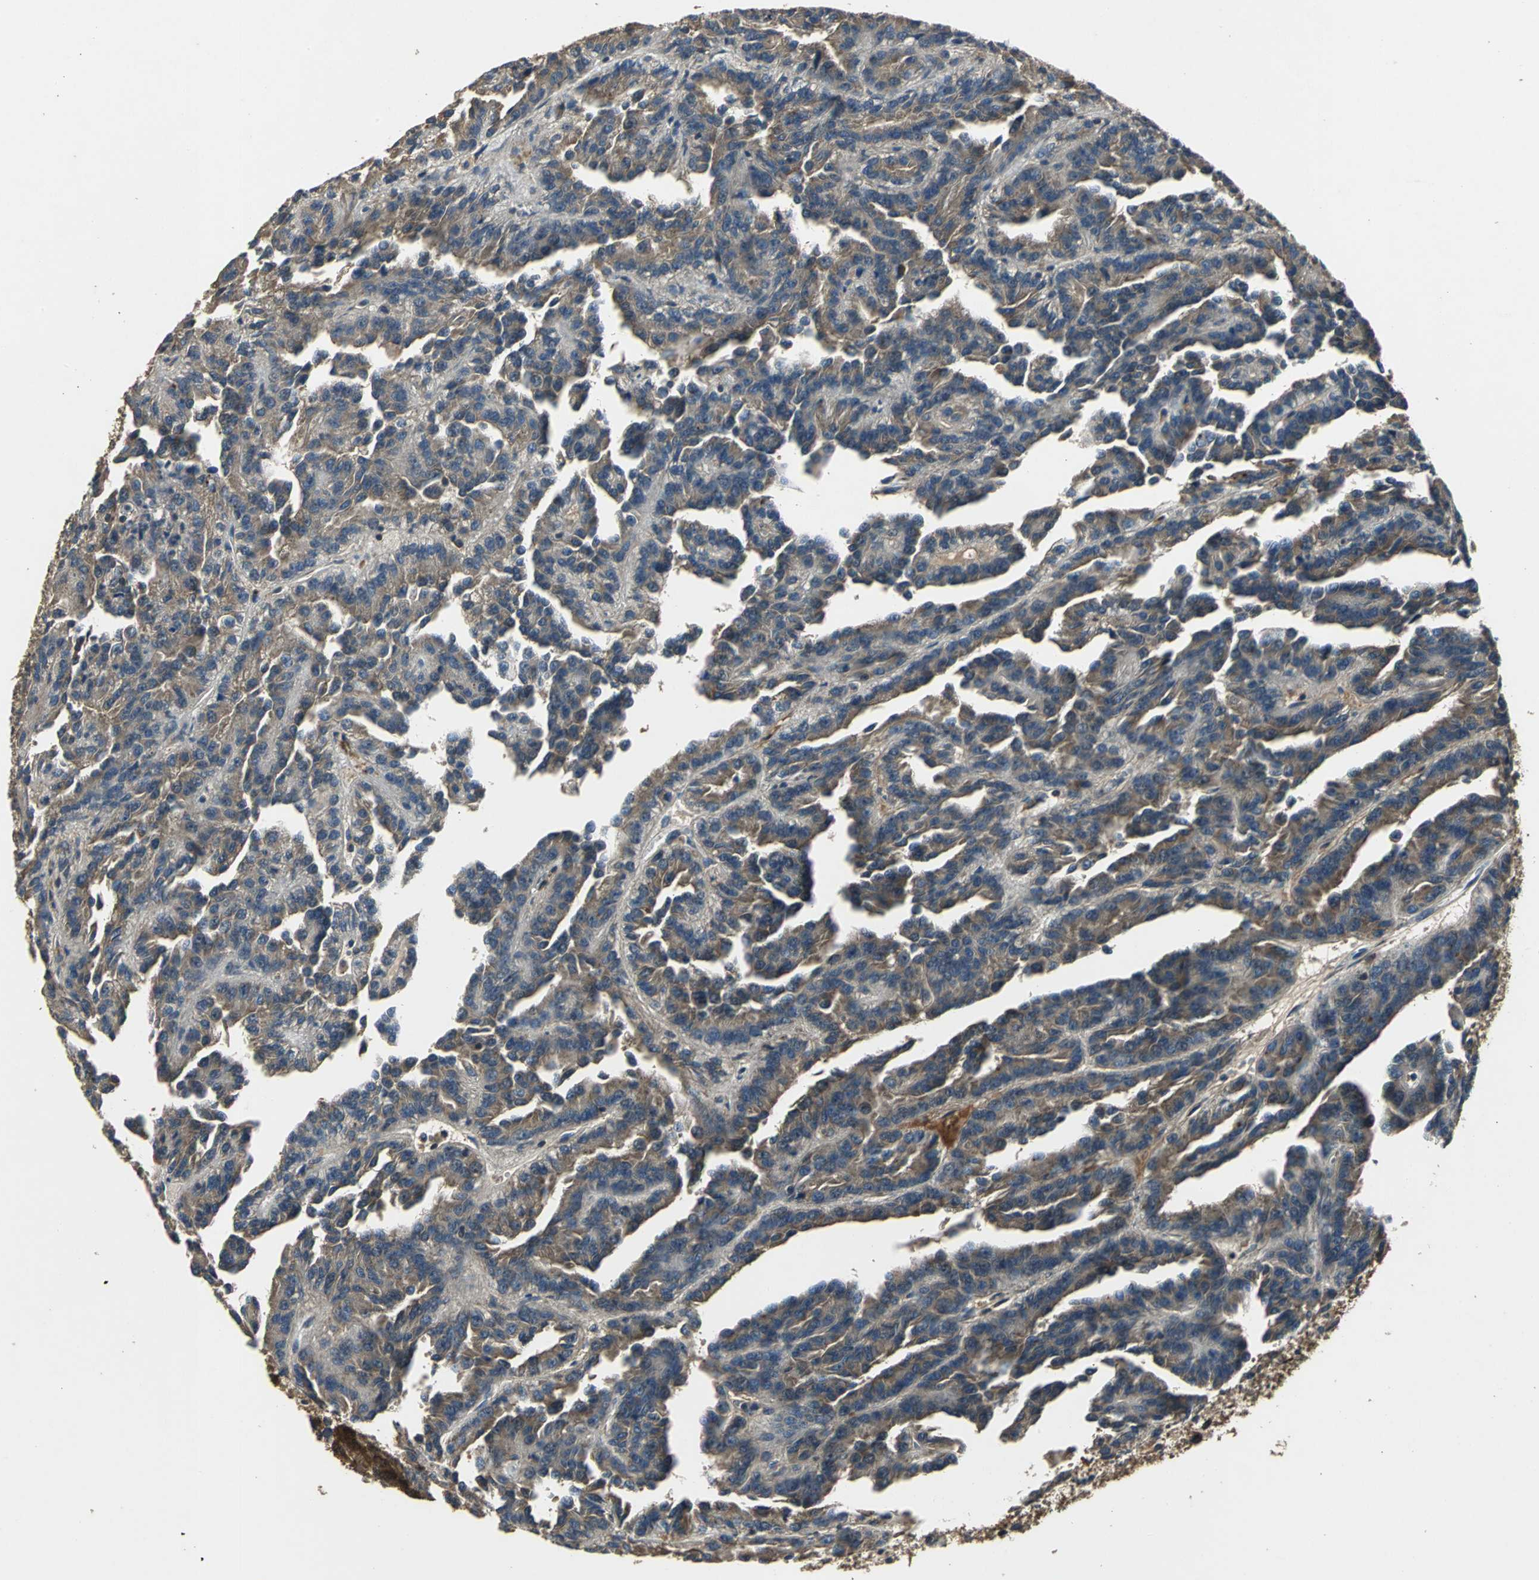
{"staining": {"intensity": "moderate", "quantity": ">75%", "location": "cytoplasmic/membranous"}, "tissue": "renal cancer", "cell_type": "Tumor cells", "image_type": "cancer", "snomed": [{"axis": "morphology", "description": "Adenocarcinoma, NOS"}, {"axis": "topography", "description": "Kidney"}], "caption": "Tumor cells display medium levels of moderate cytoplasmic/membranous positivity in approximately >75% of cells in renal adenocarcinoma. The protein is stained brown, and the nuclei are stained in blue (DAB (3,3'-diaminobenzidine) IHC with brightfield microscopy, high magnification).", "gene": "IRF3", "patient": {"sex": "male", "age": 46}}